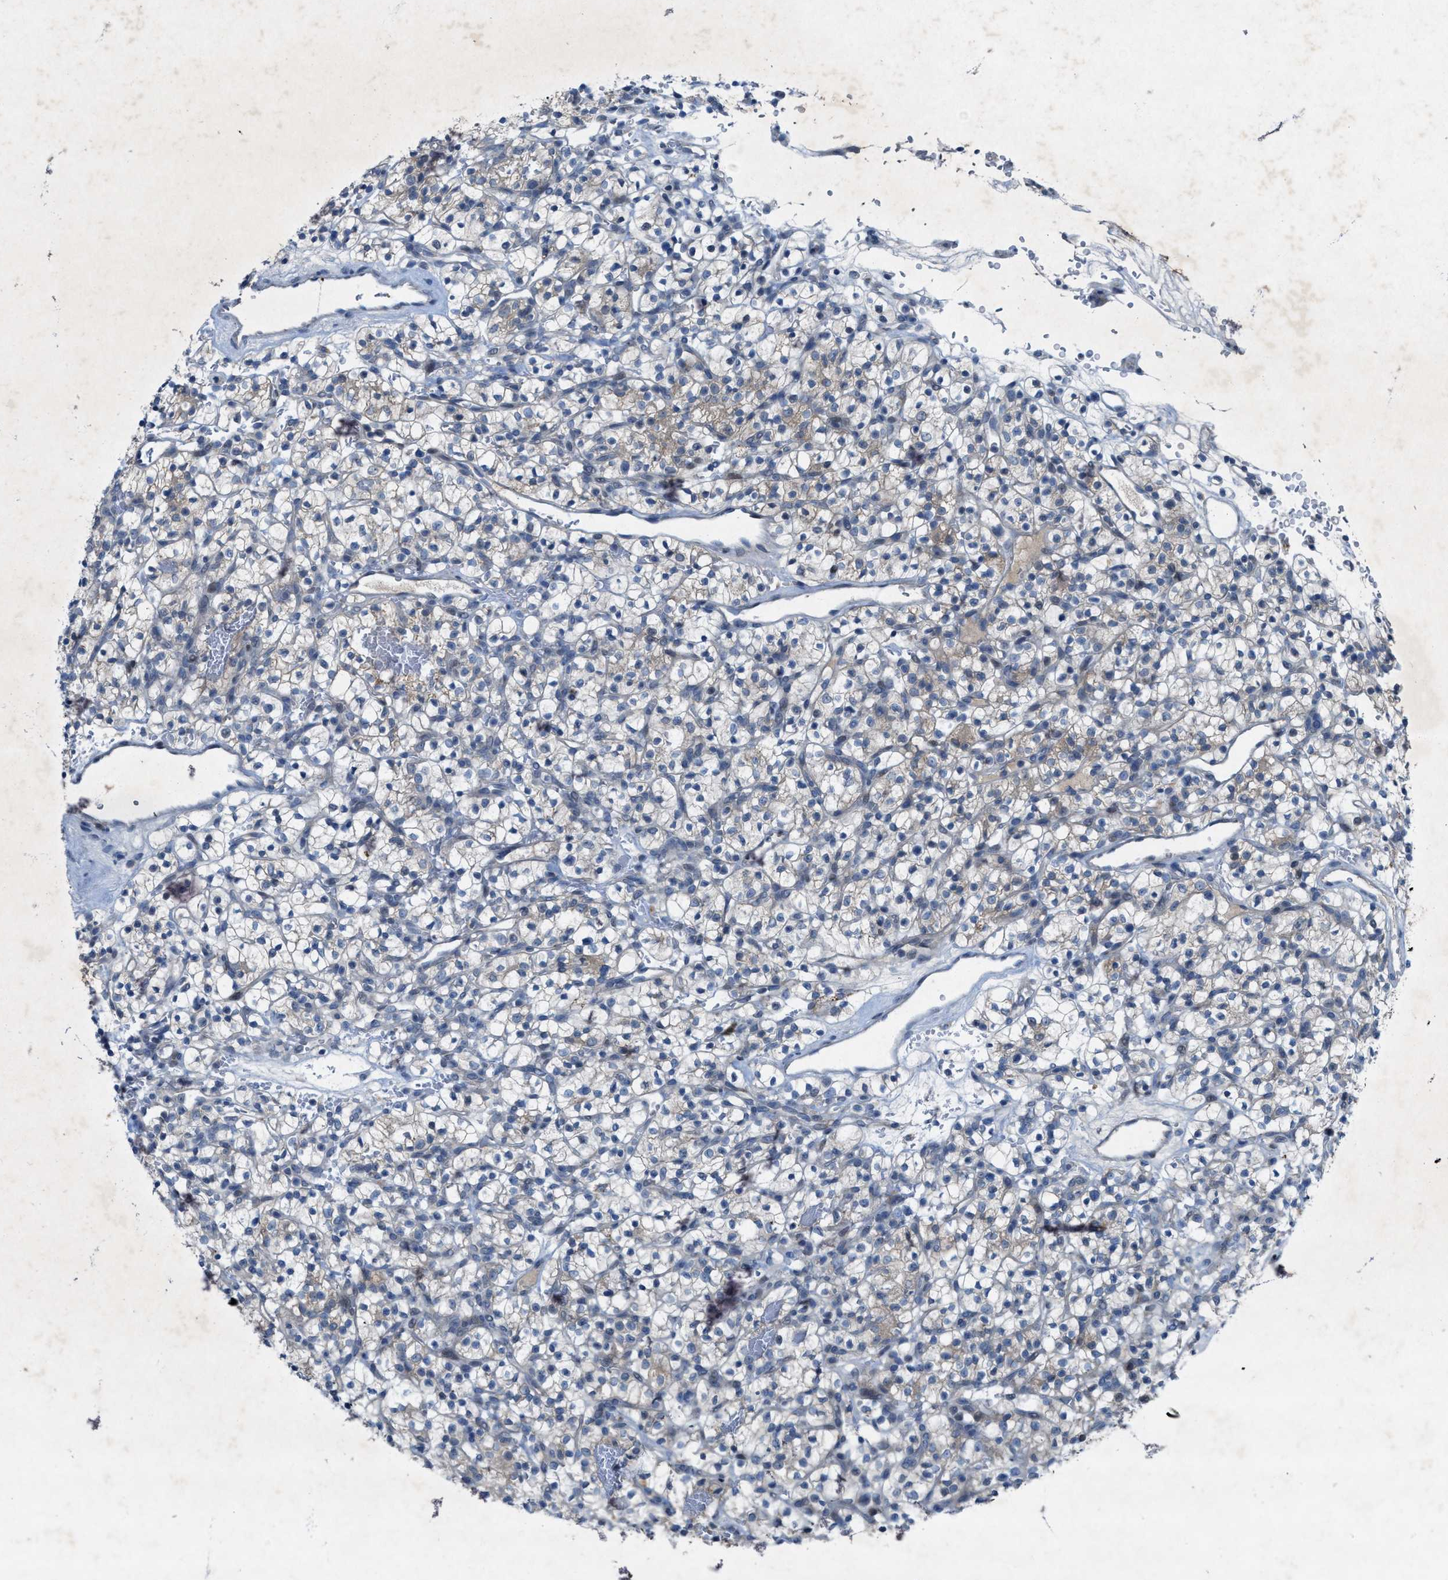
{"staining": {"intensity": "weak", "quantity": "<25%", "location": "cytoplasmic/membranous"}, "tissue": "renal cancer", "cell_type": "Tumor cells", "image_type": "cancer", "snomed": [{"axis": "morphology", "description": "Adenocarcinoma, NOS"}, {"axis": "topography", "description": "Kidney"}], "caption": "Histopathology image shows no protein staining in tumor cells of renal adenocarcinoma tissue.", "gene": "URGCP", "patient": {"sex": "female", "age": 57}}